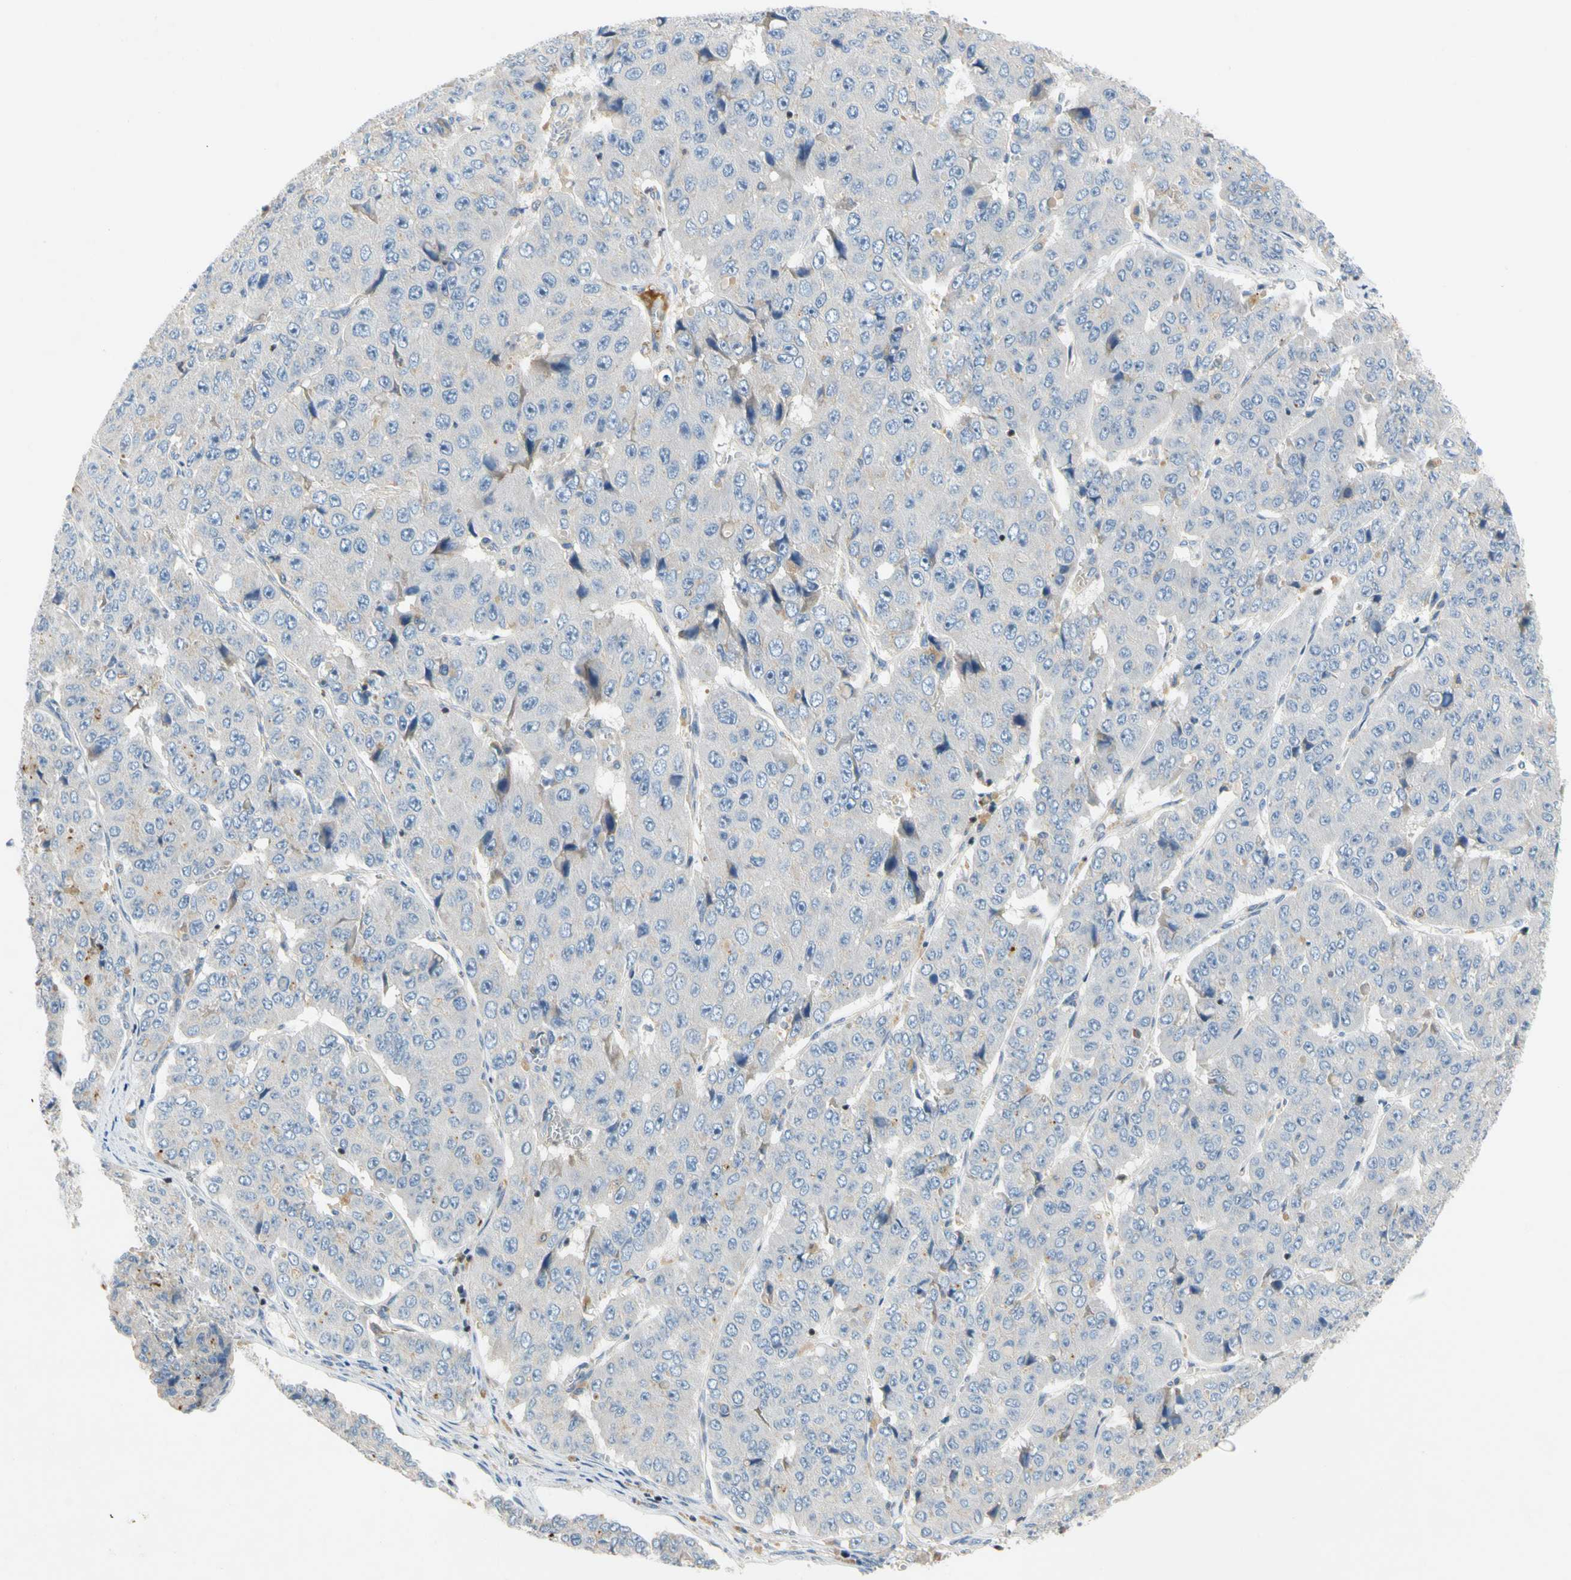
{"staining": {"intensity": "negative", "quantity": "none", "location": "none"}, "tissue": "pancreatic cancer", "cell_type": "Tumor cells", "image_type": "cancer", "snomed": [{"axis": "morphology", "description": "Adenocarcinoma, NOS"}, {"axis": "topography", "description": "Pancreas"}], "caption": "The micrograph exhibits no staining of tumor cells in pancreatic cancer (adenocarcinoma).", "gene": "SP140", "patient": {"sex": "male", "age": 50}}